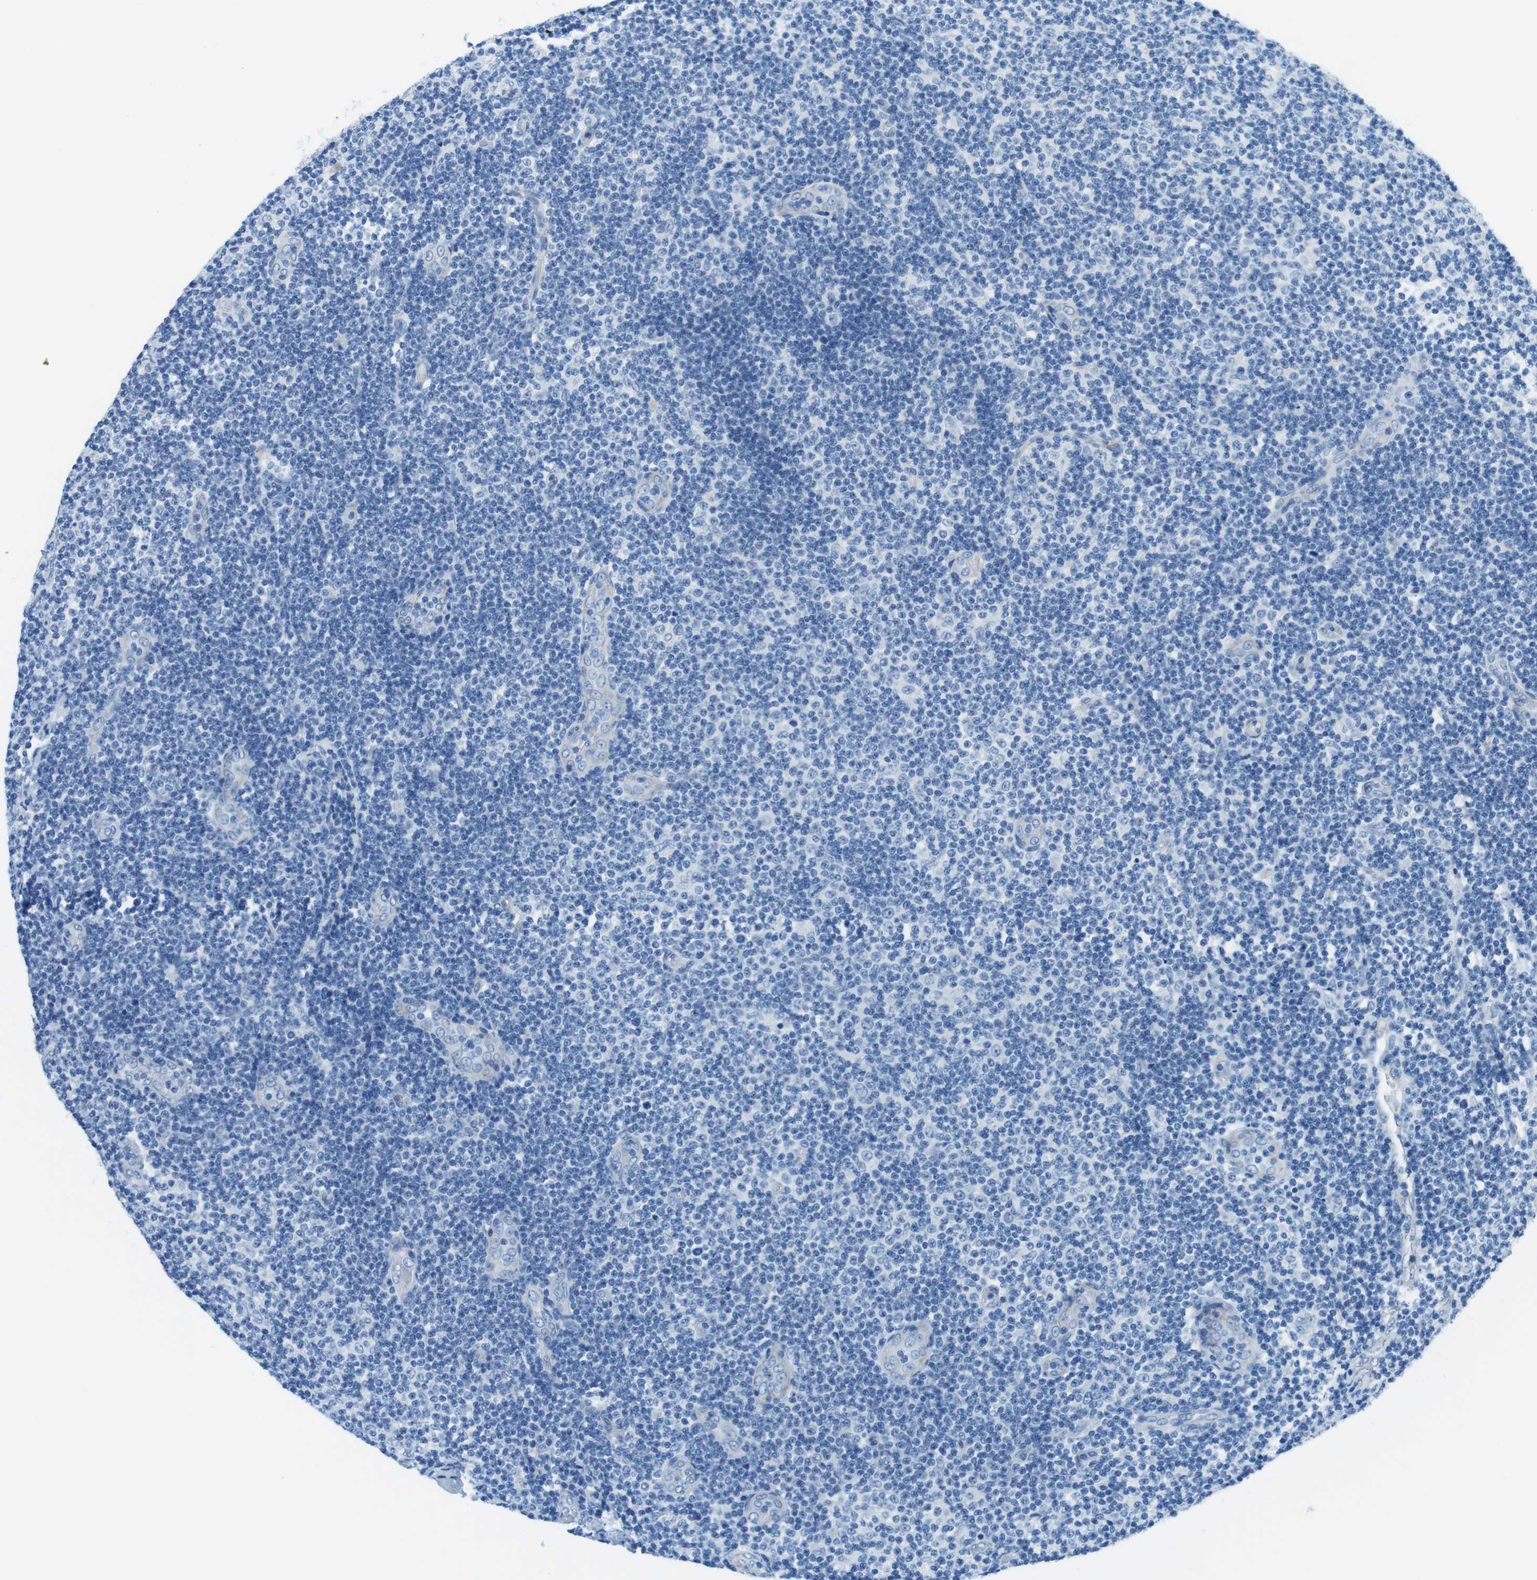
{"staining": {"intensity": "negative", "quantity": "none", "location": "none"}, "tissue": "lymphoma", "cell_type": "Tumor cells", "image_type": "cancer", "snomed": [{"axis": "morphology", "description": "Malignant lymphoma, non-Hodgkin's type, Low grade"}, {"axis": "topography", "description": "Lymph node"}], "caption": "Immunohistochemical staining of lymphoma reveals no significant expression in tumor cells. (Brightfield microscopy of DAB immunohistochemistry (IHC) at high magnification).", "gene": "SLC6A6", "patient": {"sex": "male", "age": 83}}